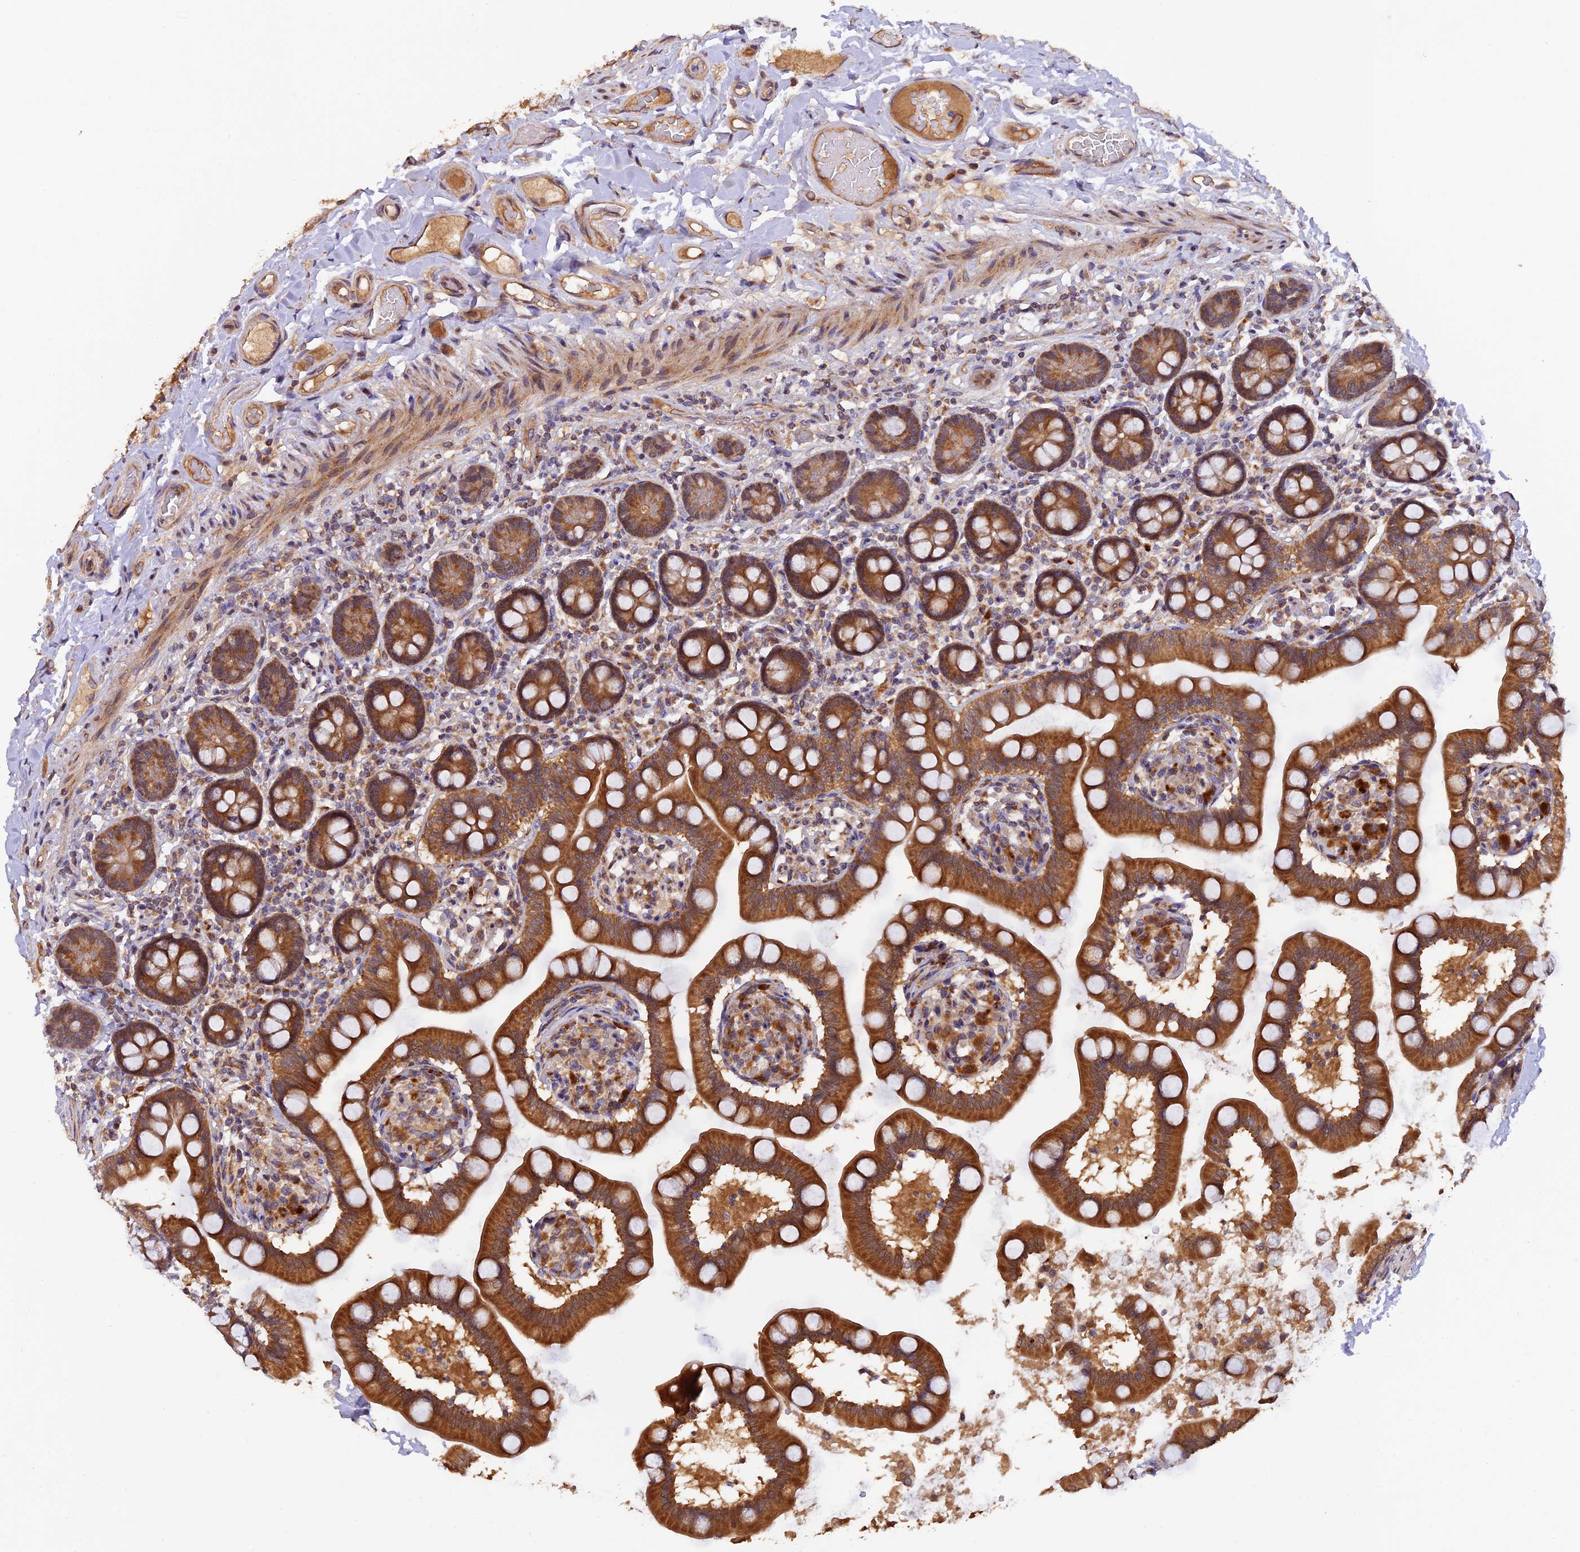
{"staining": {"intensity": "strong", "quantity": ">75%", "location": "cytoplasmic/membranous"}, "tissue": "small intestine", "cell_type": "Glandular cells", "image_type": "normal", "snomed": [{"axis": "morphology", "description": "Normal tissue, NOS"}, {"axis": "topography", "description": "Small intestine"}], "caption": "Strong cytoplasmic/membranous expression for a protein is identified in approximately >75% of glandular cells of benign small intestine using immunohistochemistry.", "gene": "MNS1", "patient": {"sex": "female", "age": 64}}